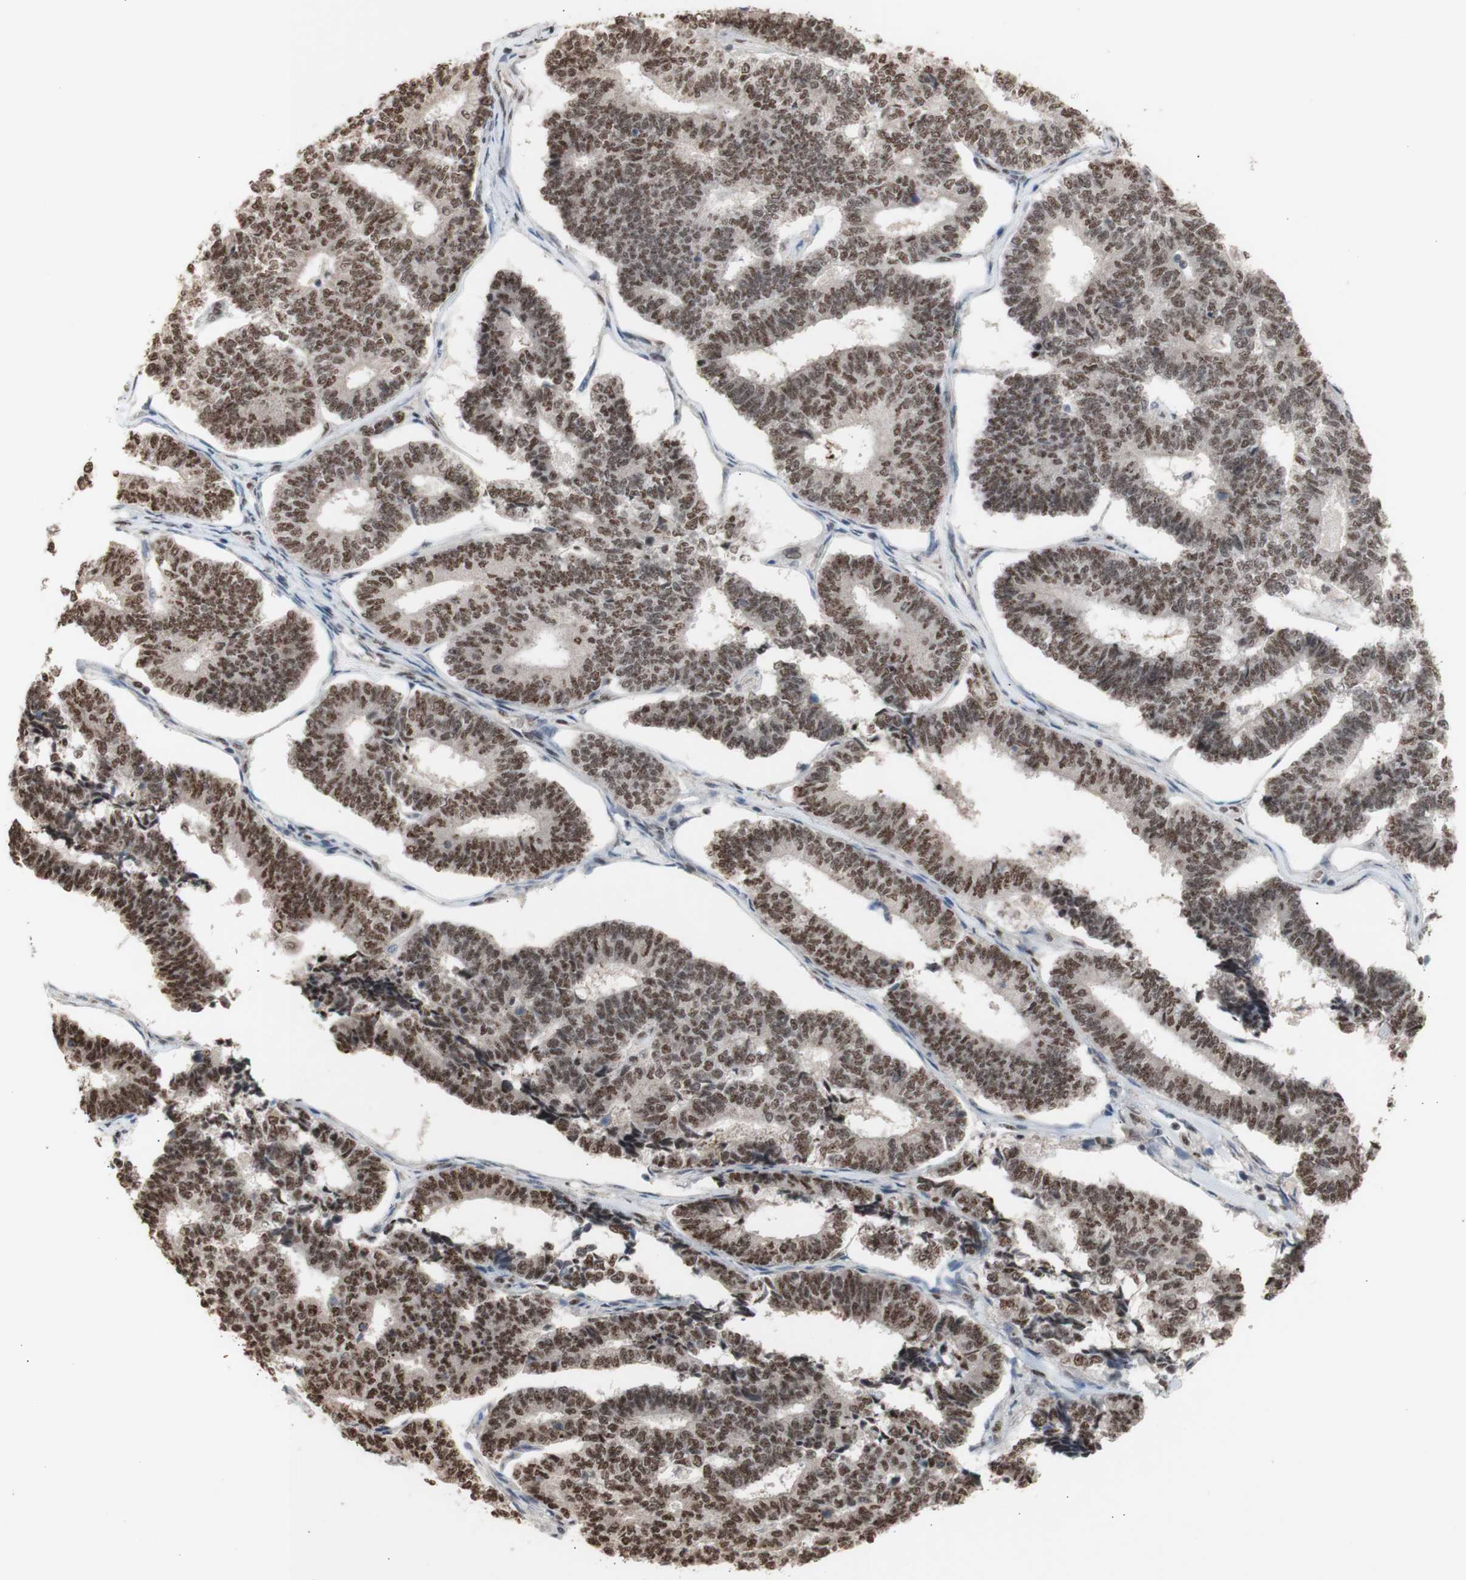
{"staining": {"intensity": "moderate", "quantity": ">75%", "location": "nuclear"}, "tissue": "endometrial cancer", "cell_type": "Tumor cells", "image_type": "cancer", "snomed": [{"axis": "morphology", "description": "Adenocarcinoma, NOS"}, {"axis": "topography", "description": "Endometrium"}], "caption": "Brown immunohistochemical staining in human endometrial adenocarcinoma shows moderate nuclear staining in about >75% of tumor cells. (DAB (3,3'-diaminobenzidine) = brown stain, brightfield microscopy at high magnification).", "gene": "SFPQ", "patient": {"sex": "female", "age": 70}}